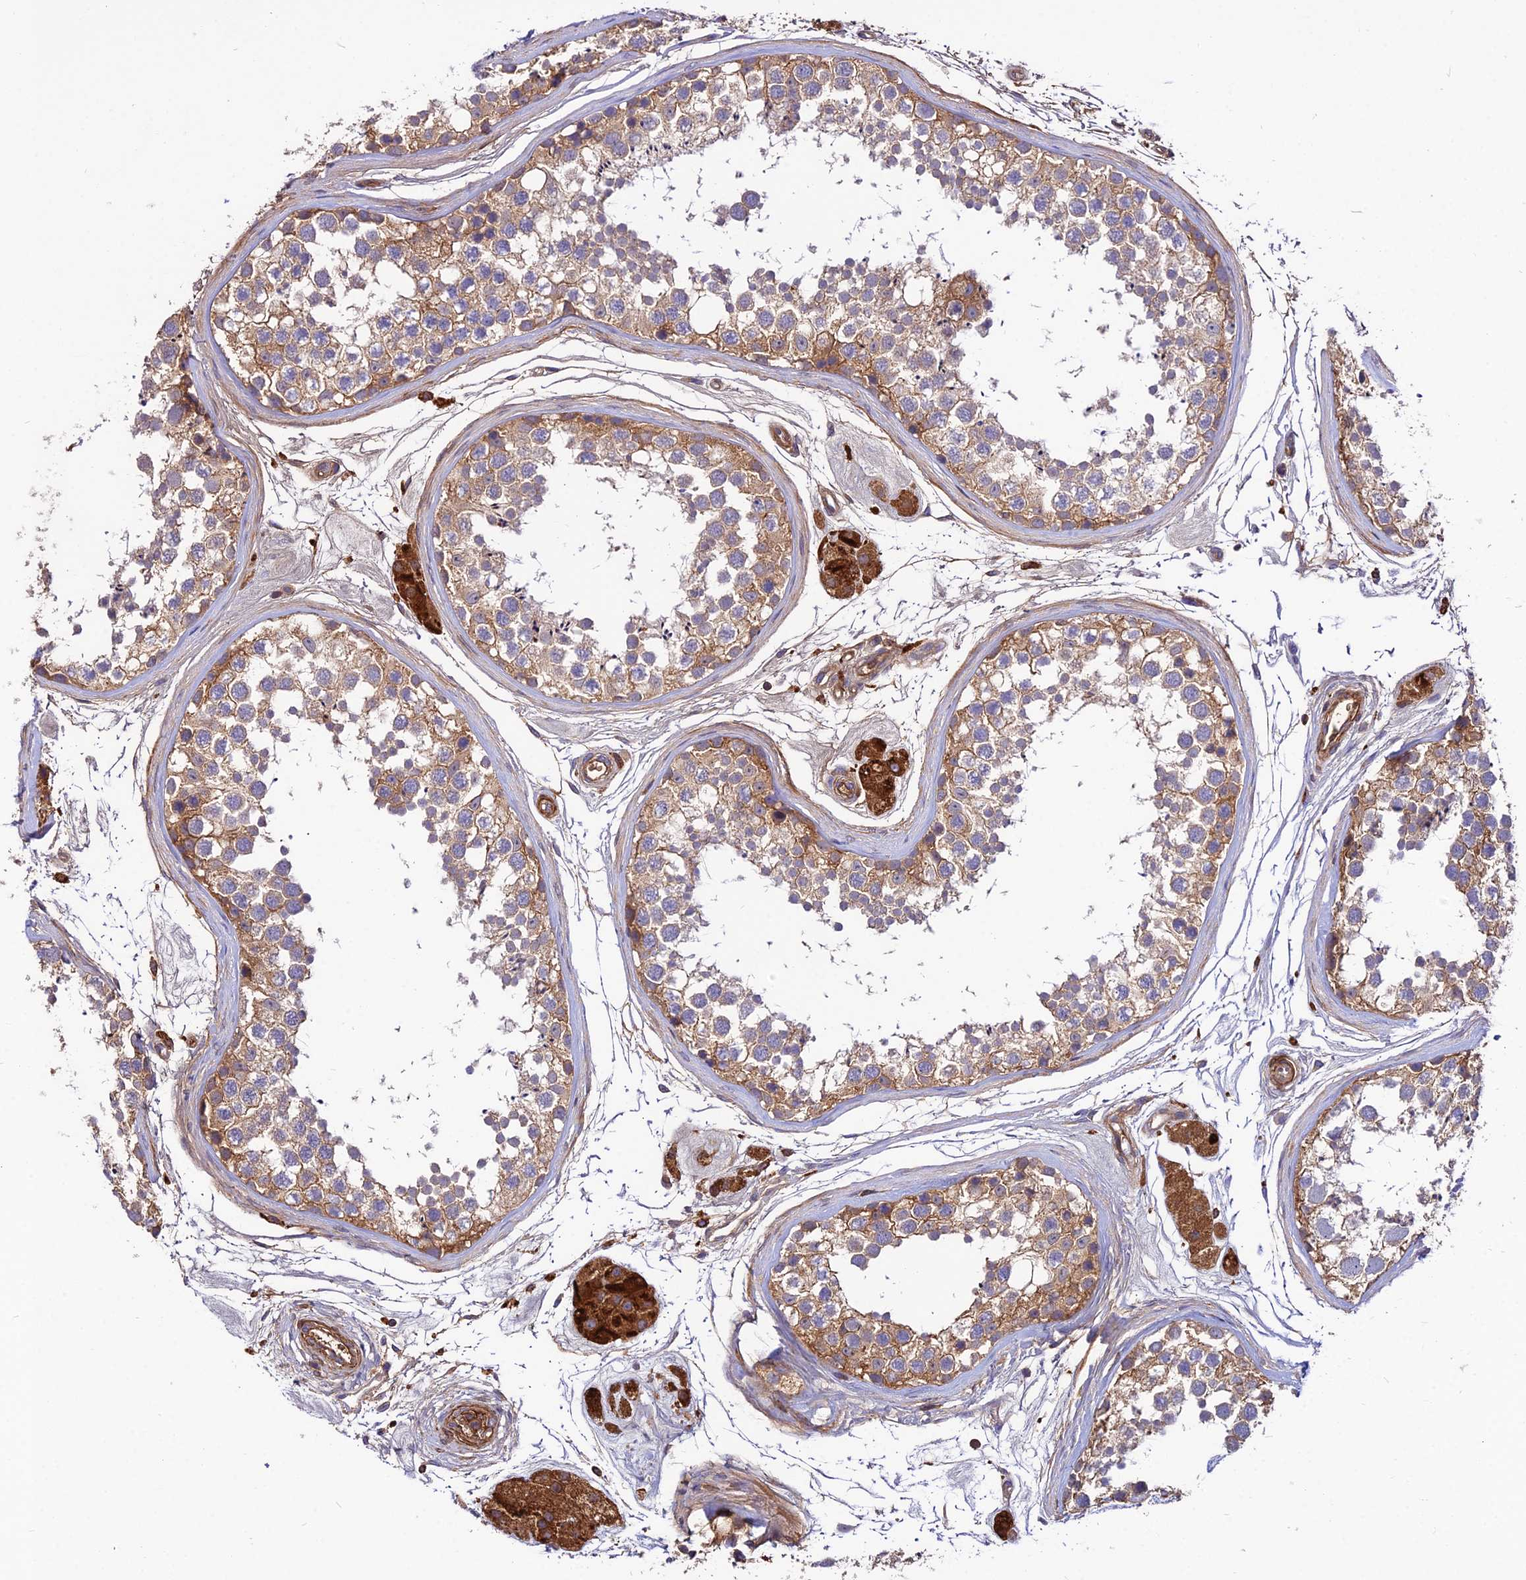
{"staining": {"intensity": "moderate", "quantity": "25%-75%", "location": "cytoplasmic/membranous"}, "tissue": "testis", "cell_type": "Cells in seminiferous ducts", "image_type": "normal", "snomed": [{"axis": "morphology", "description": "Normal tissue, NOS"}, {"axis": "topography", "description": "Testis"}], "caption": "IHC (DAB) staining of normal human testis demonstrates moderate cytoplasmic/membranous protein positivity in approximately 25%-75% of cells in seminiferous ducts. The protein is shown in brown color, while the nuclei are stained blue.", "gene": "PYM1", "patient": {"sex": "male", "age": 56}}